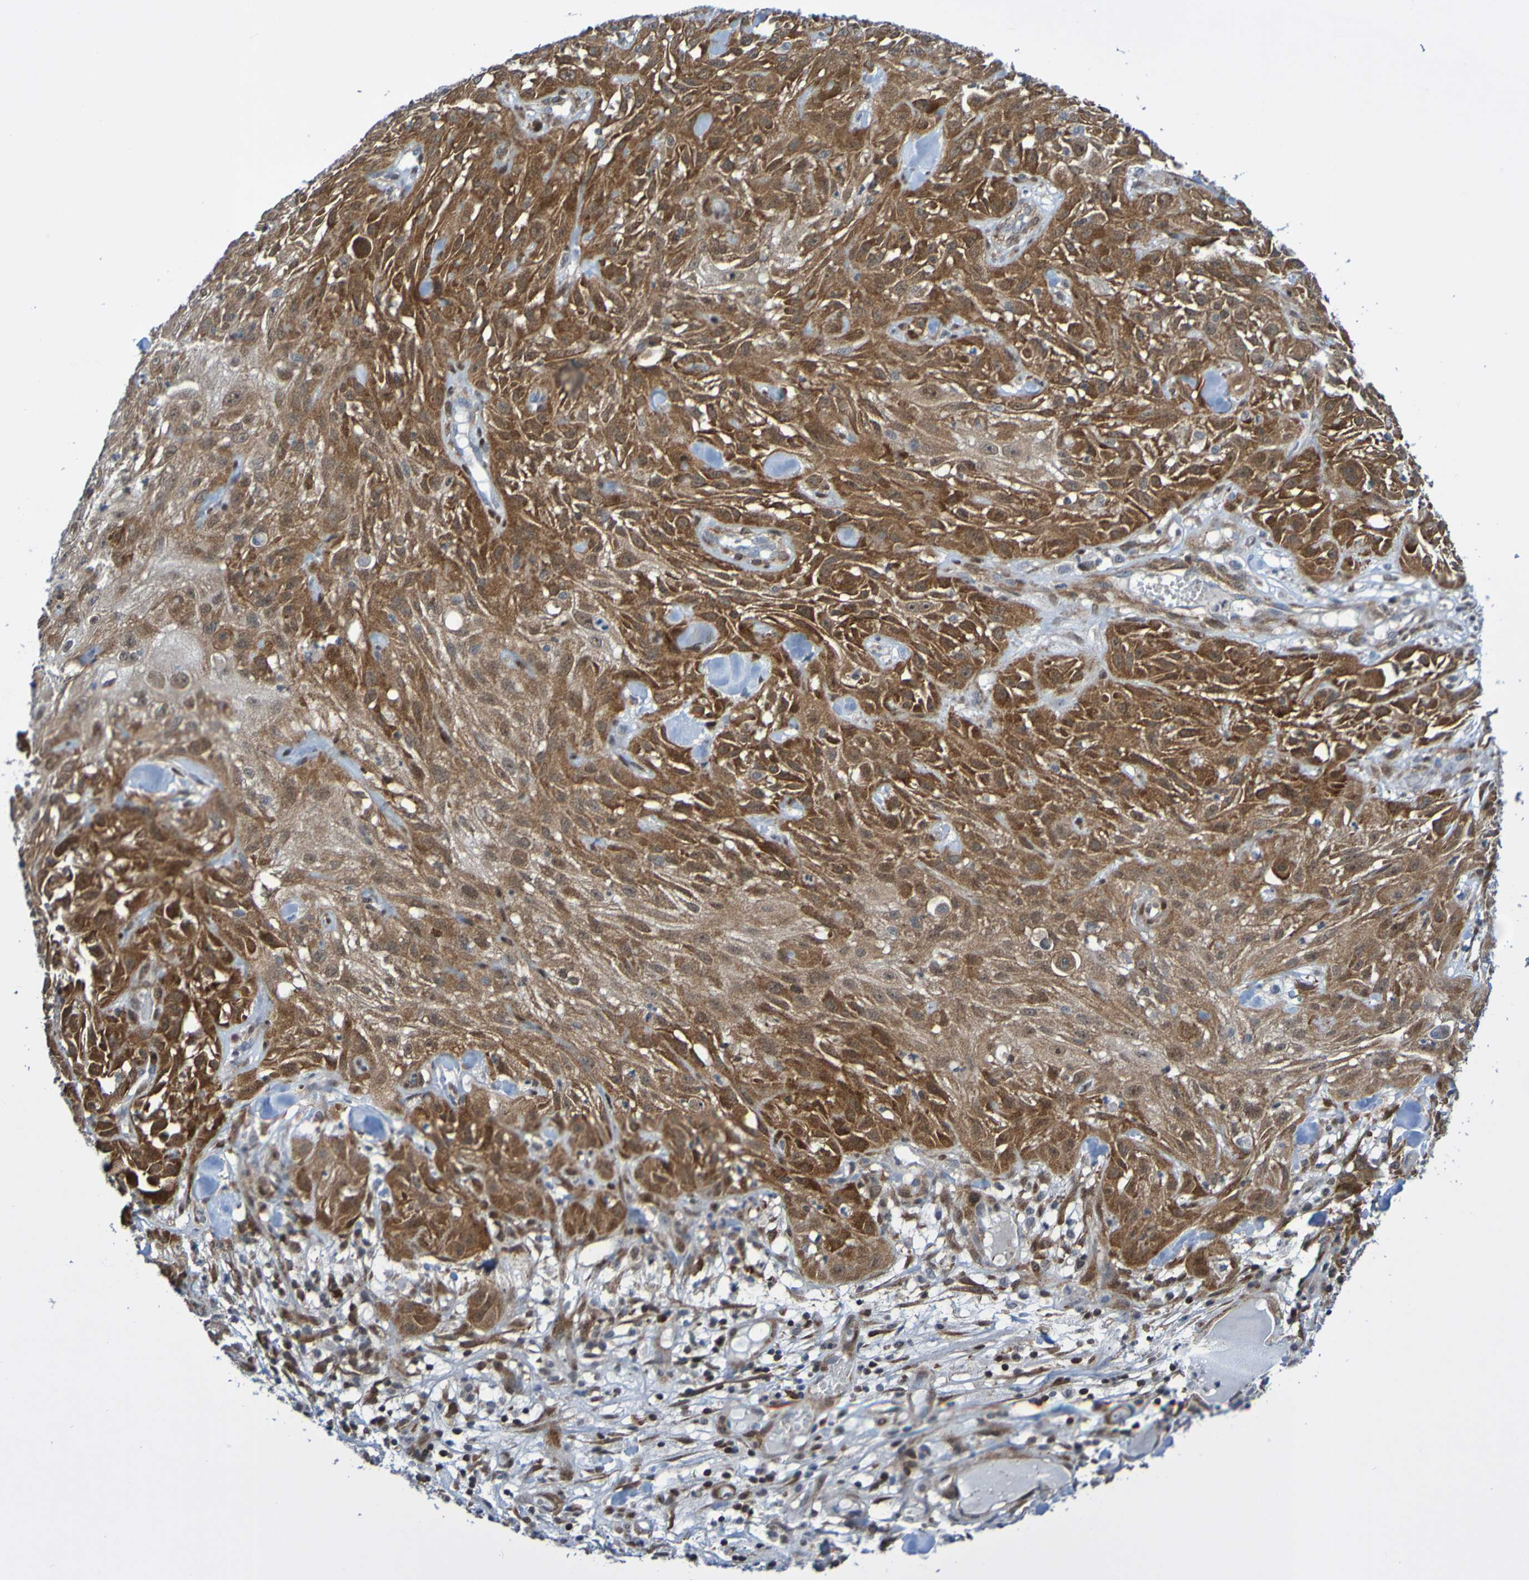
{"staining": {"intensity": "strong", "quantity": "25%-75%", "location": "cytoplasmic/membranous"}, "tissue": "skin cancer", "cell_type": "Tumor cells", "image_type": "cancer", "snomed": [{"axis": "morphology", "description": "Squamous cell carcinoma, NOS"}, {"axis": "topography", "description": "Skin"}], "caption": "Brown immunohistochemical staining in squamous cell carcinoma (skin) exhibits strong cytoplasmic/membranous staining in approximately 25%-75% of tumor cells.", "gene": "ATIC", "patient": {"sex": "male", "age": 75}}